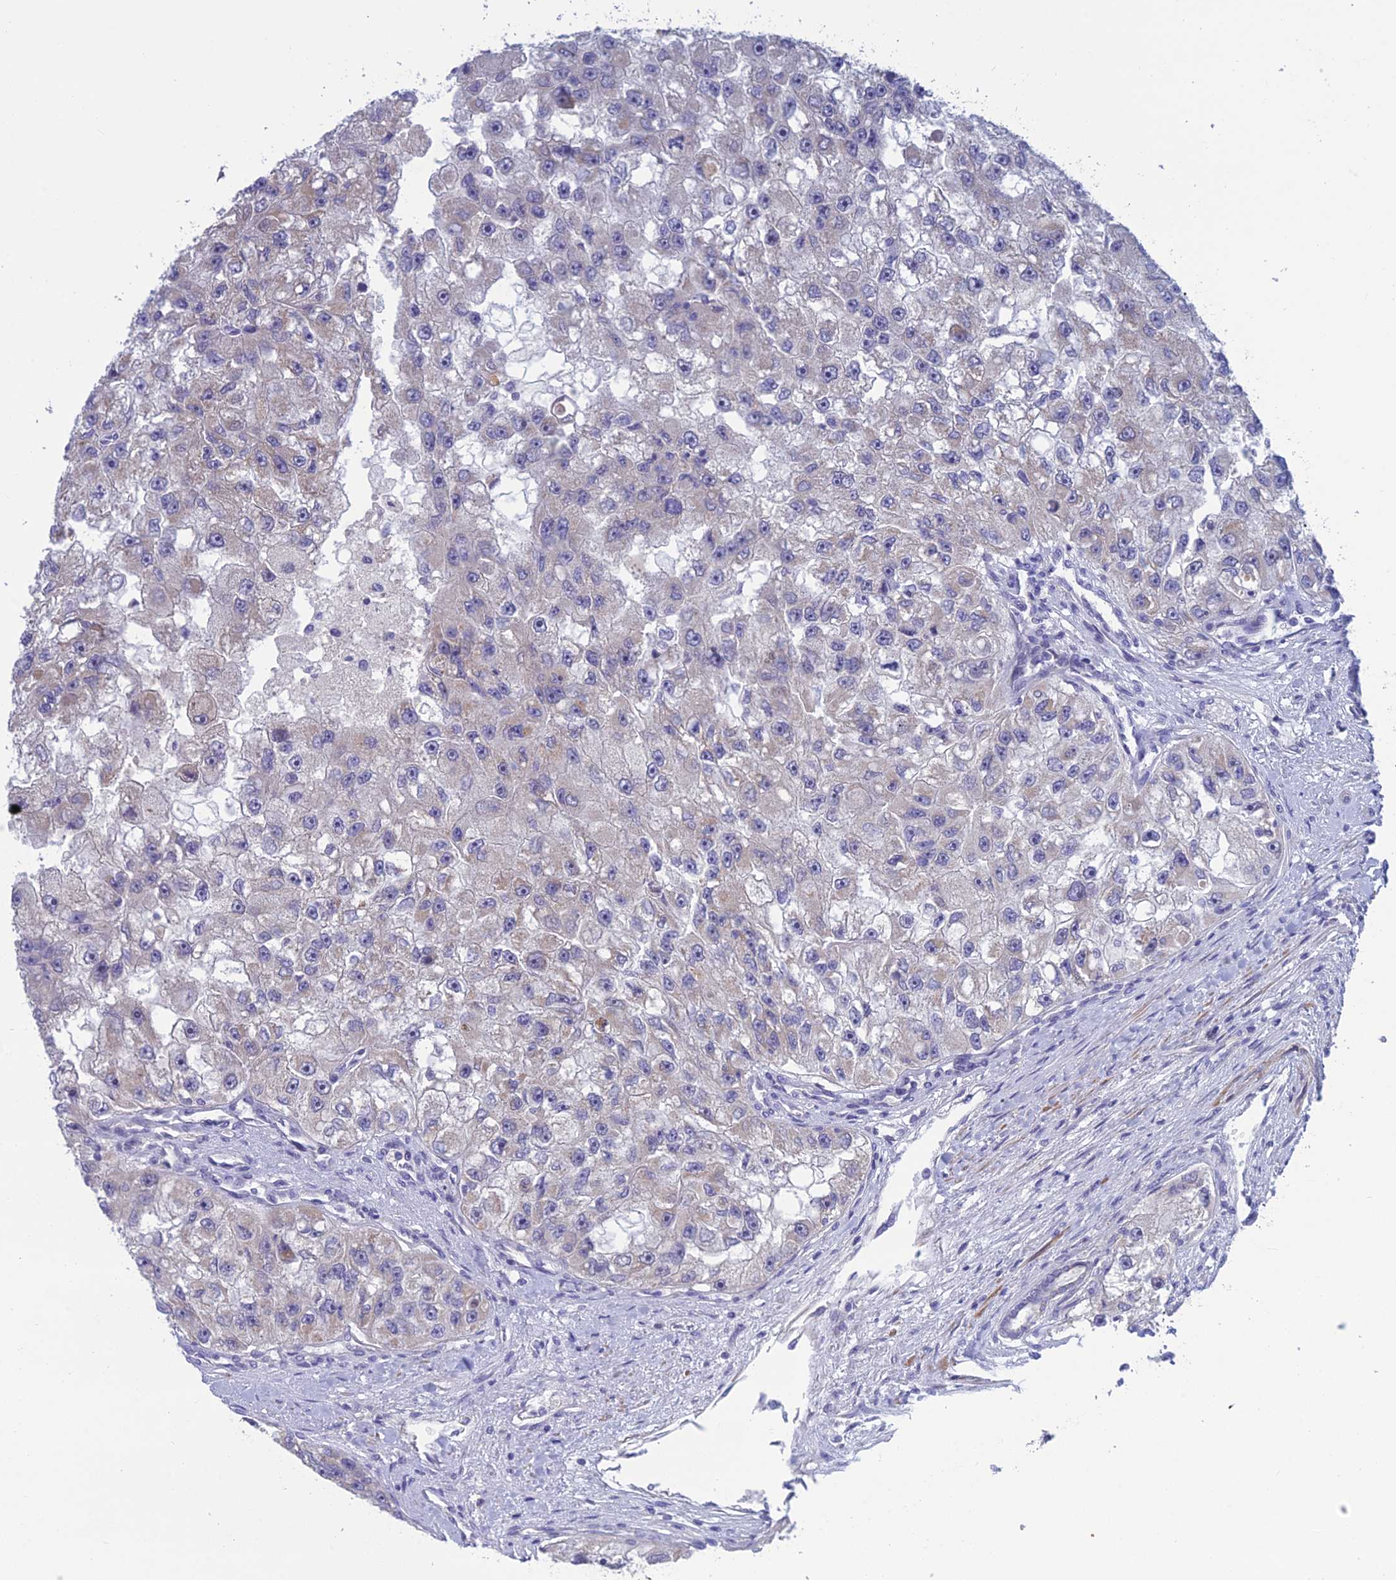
{"staining": {"intensity": "weak", "quantity": "<25%", "location": "cytoplasmic/membranous"}, "tissue": "renal cancer", "cell_type": "Tumor cells", "image_type": "cancer", "snomed": [{"axis": "morphology", "description": "Adenocarcinoma, NOS"}, {"axis": "topography", "description": "Kidney"}], "caption": "The immunohistochemistry (IHC) micrograph has no significant staining in tumor cells of renal cancer tissue.", "gene": "XPO7", "patient": {"sex": "male", "age": 63}}